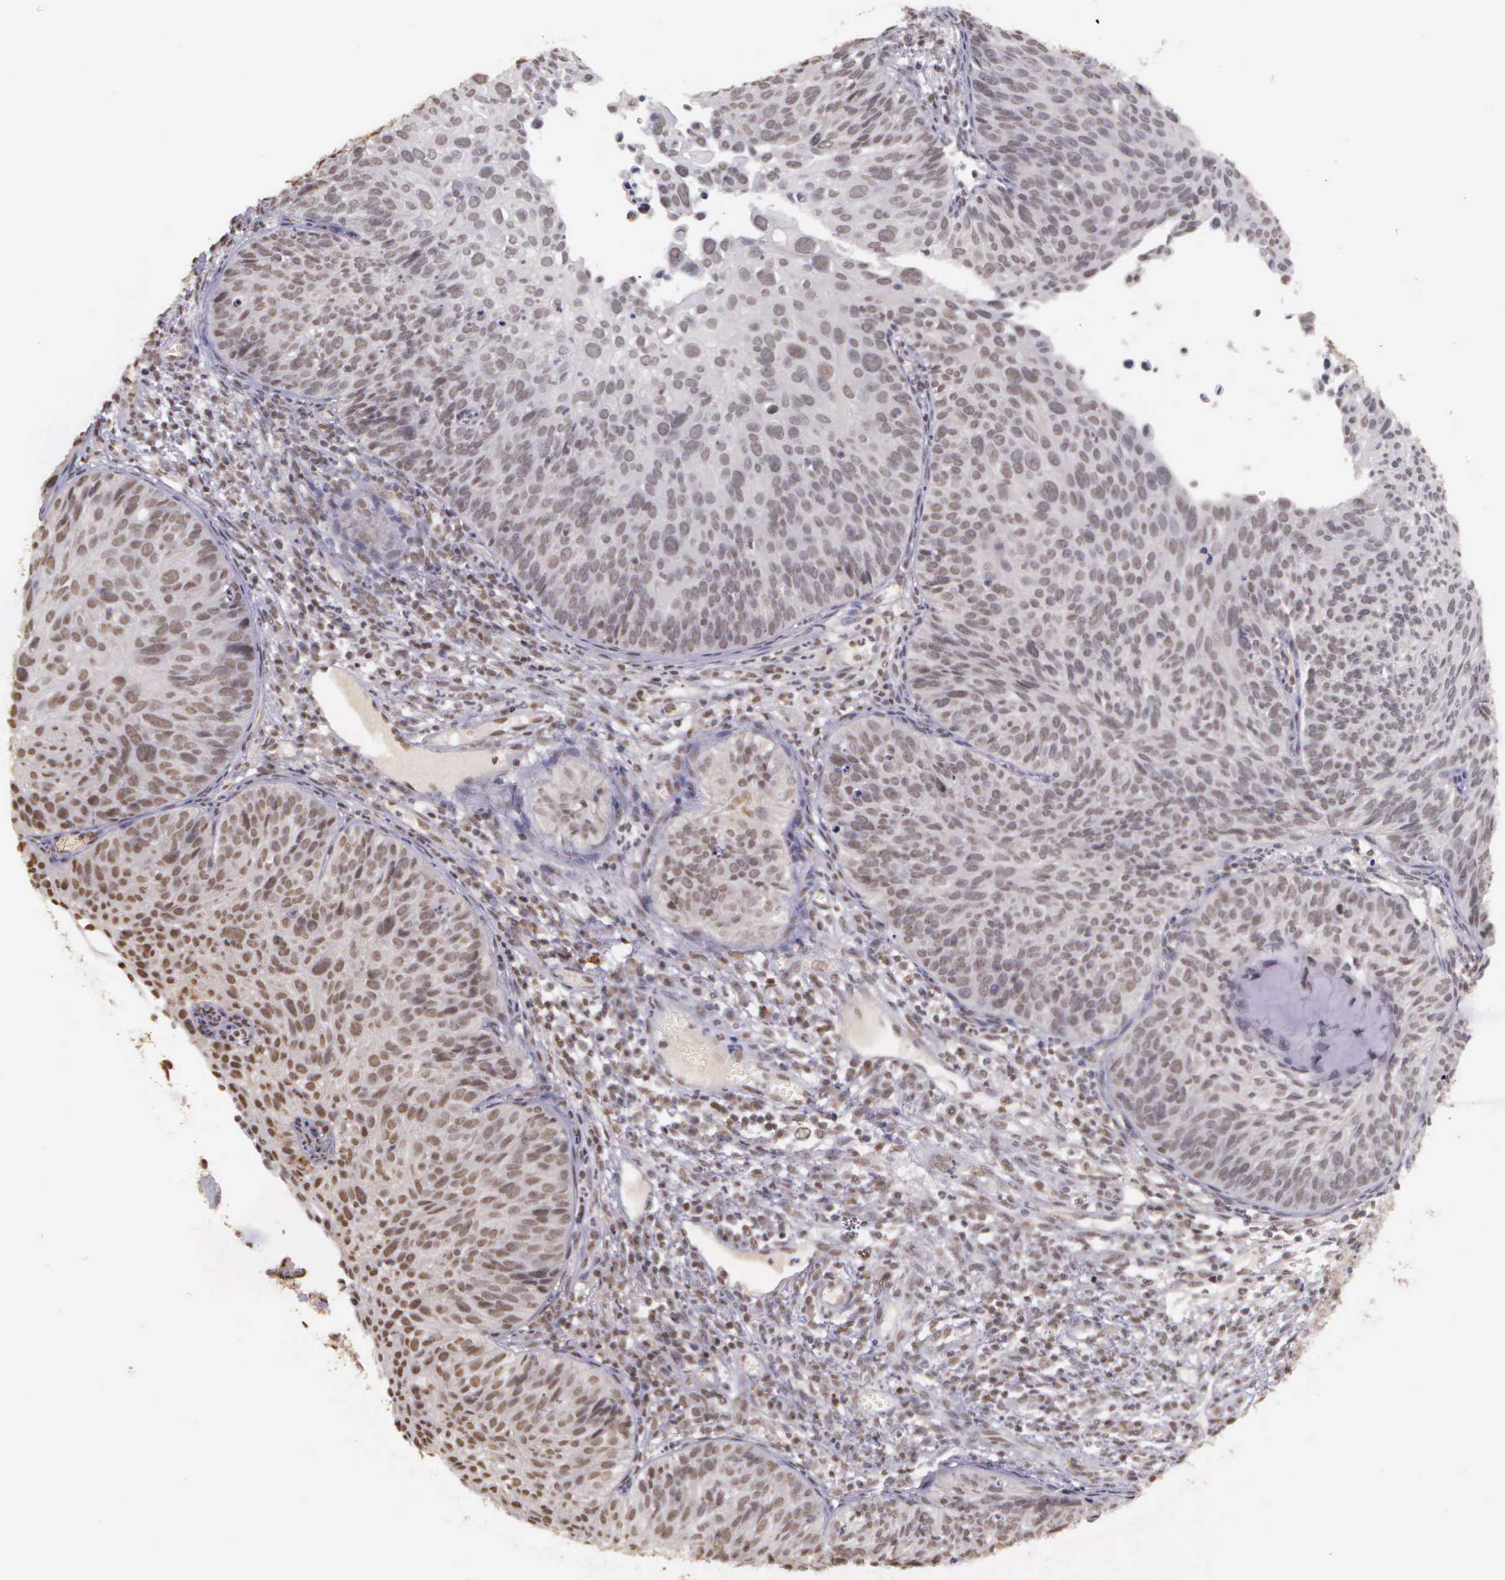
{"staining": {"intensity": "weak", "quantity": "25%-75%", "location": "nuclear"}, "tissue": "cervical cancer", "cell_type": "Tumor cells", "image_type": "cancer", "snomed": [{"axis": "morphology", "description": "Squamous cell carcinoma, NOS"}, {"axis": "topography", "description": "Cervix"}], "caption": "Squamous cell carcinoma (cervical) stained with a protein marker displays weak staining in tumor cells.", "gene": "ARMCX5", "patient": {"sex": "female", "age": 36}}